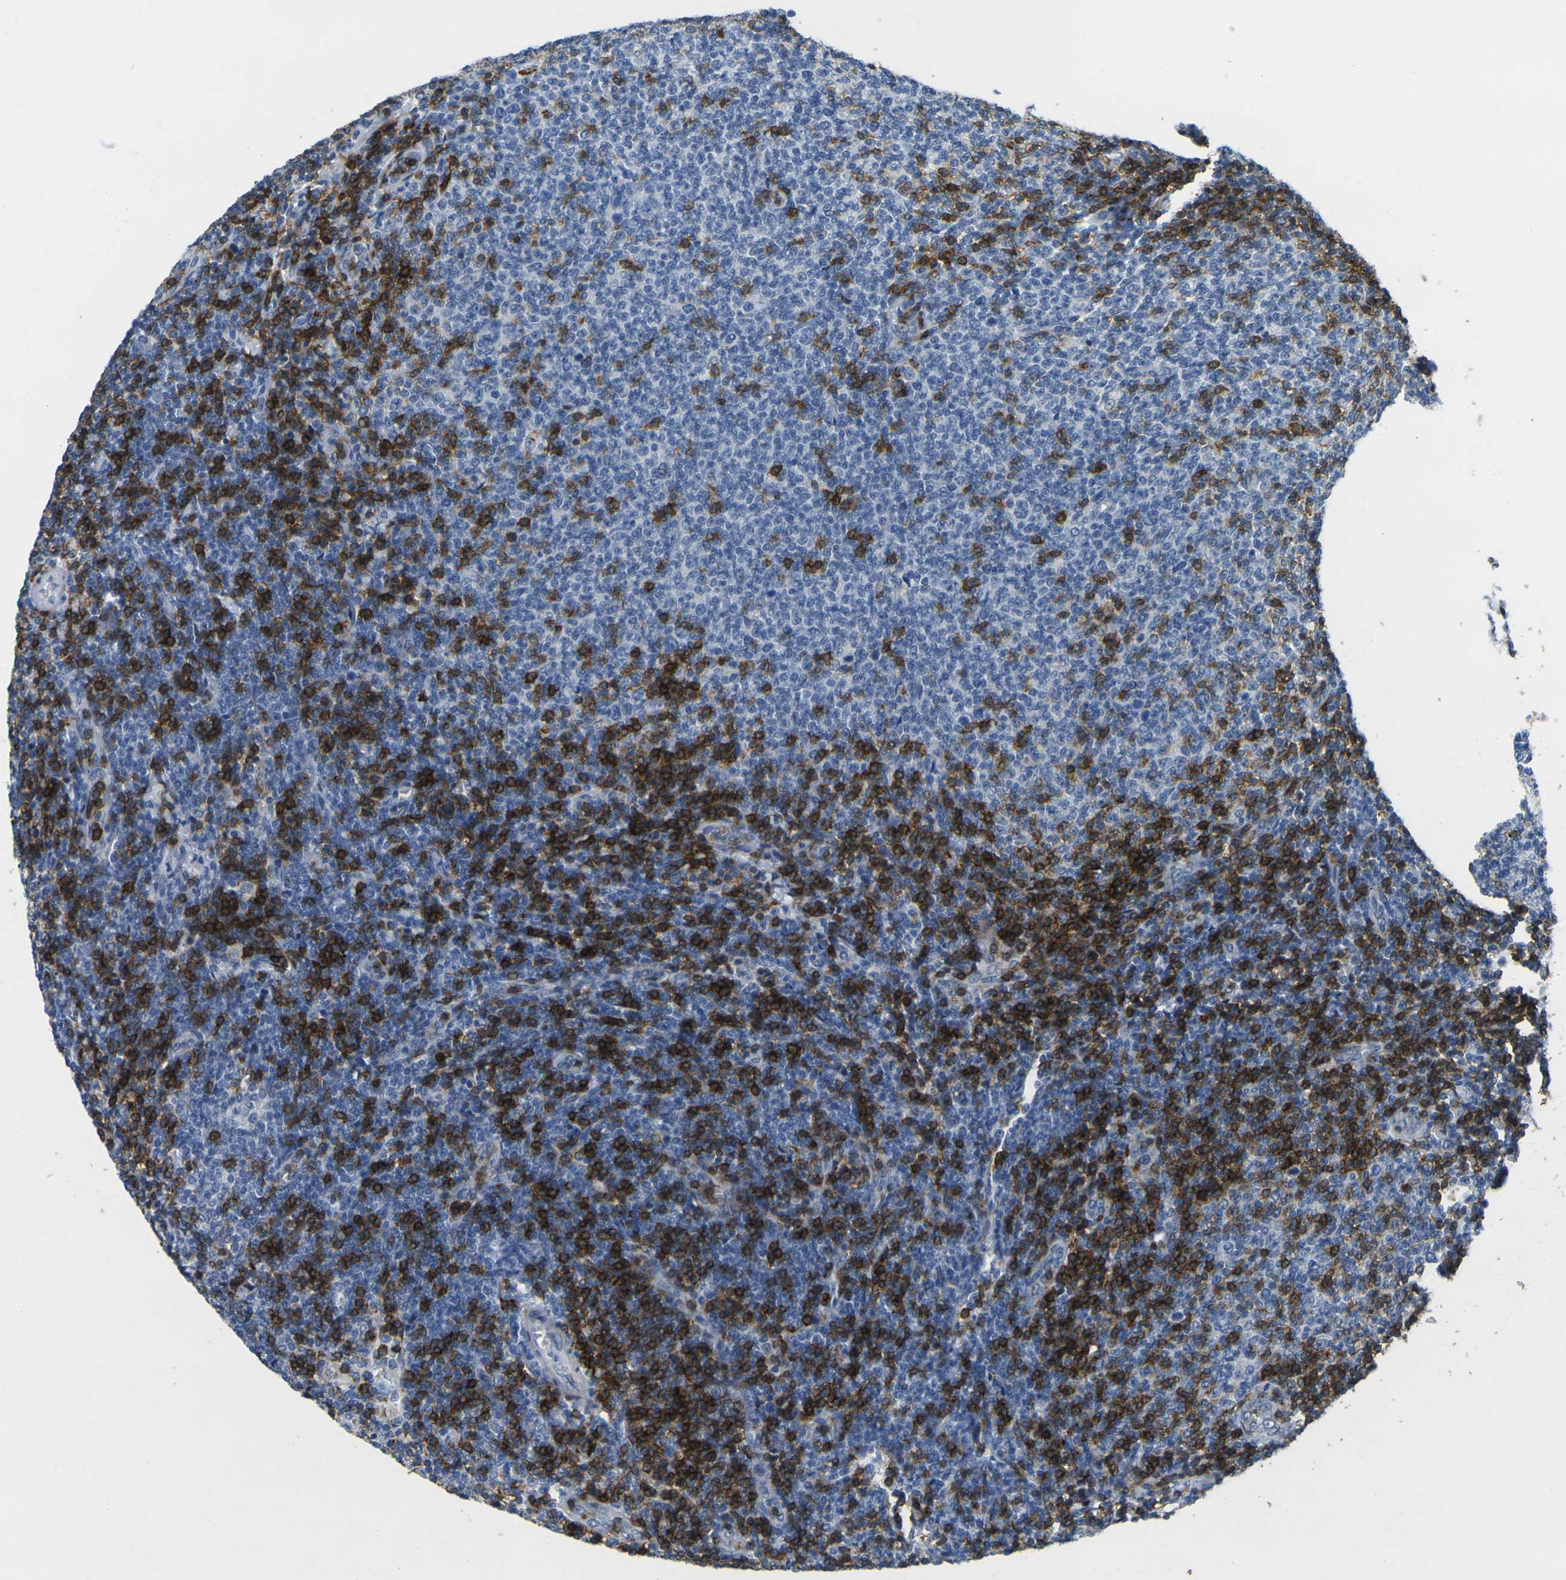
{"staining": {"intensity": "strong", "quantity": "25%-75%", "location": "cytoplasmic/membranous"}, "tissue": "lymphoma", "cell_type": "Tumor cells", "image_type": "cancer", "snomed": [{"axis": "morphology", "description": "Malignant lymphoma, non-Hodgkin's type, Low grade"}, {"axis": "topography", "description": "Lymph node"}], "caption": "A histopathology image of low-grade malignant lymphoma, non-Hodgkin's type stained for a protein demonstrates strong cytoplasmic/membranous brown staining in tumor cells. (DAB (3,3'-diaminobenzidine) IHC, brown staining for protein, blue staining for nuclei).", "gene": "CD3D", "patient": {"sex": "male", "age": 66}}